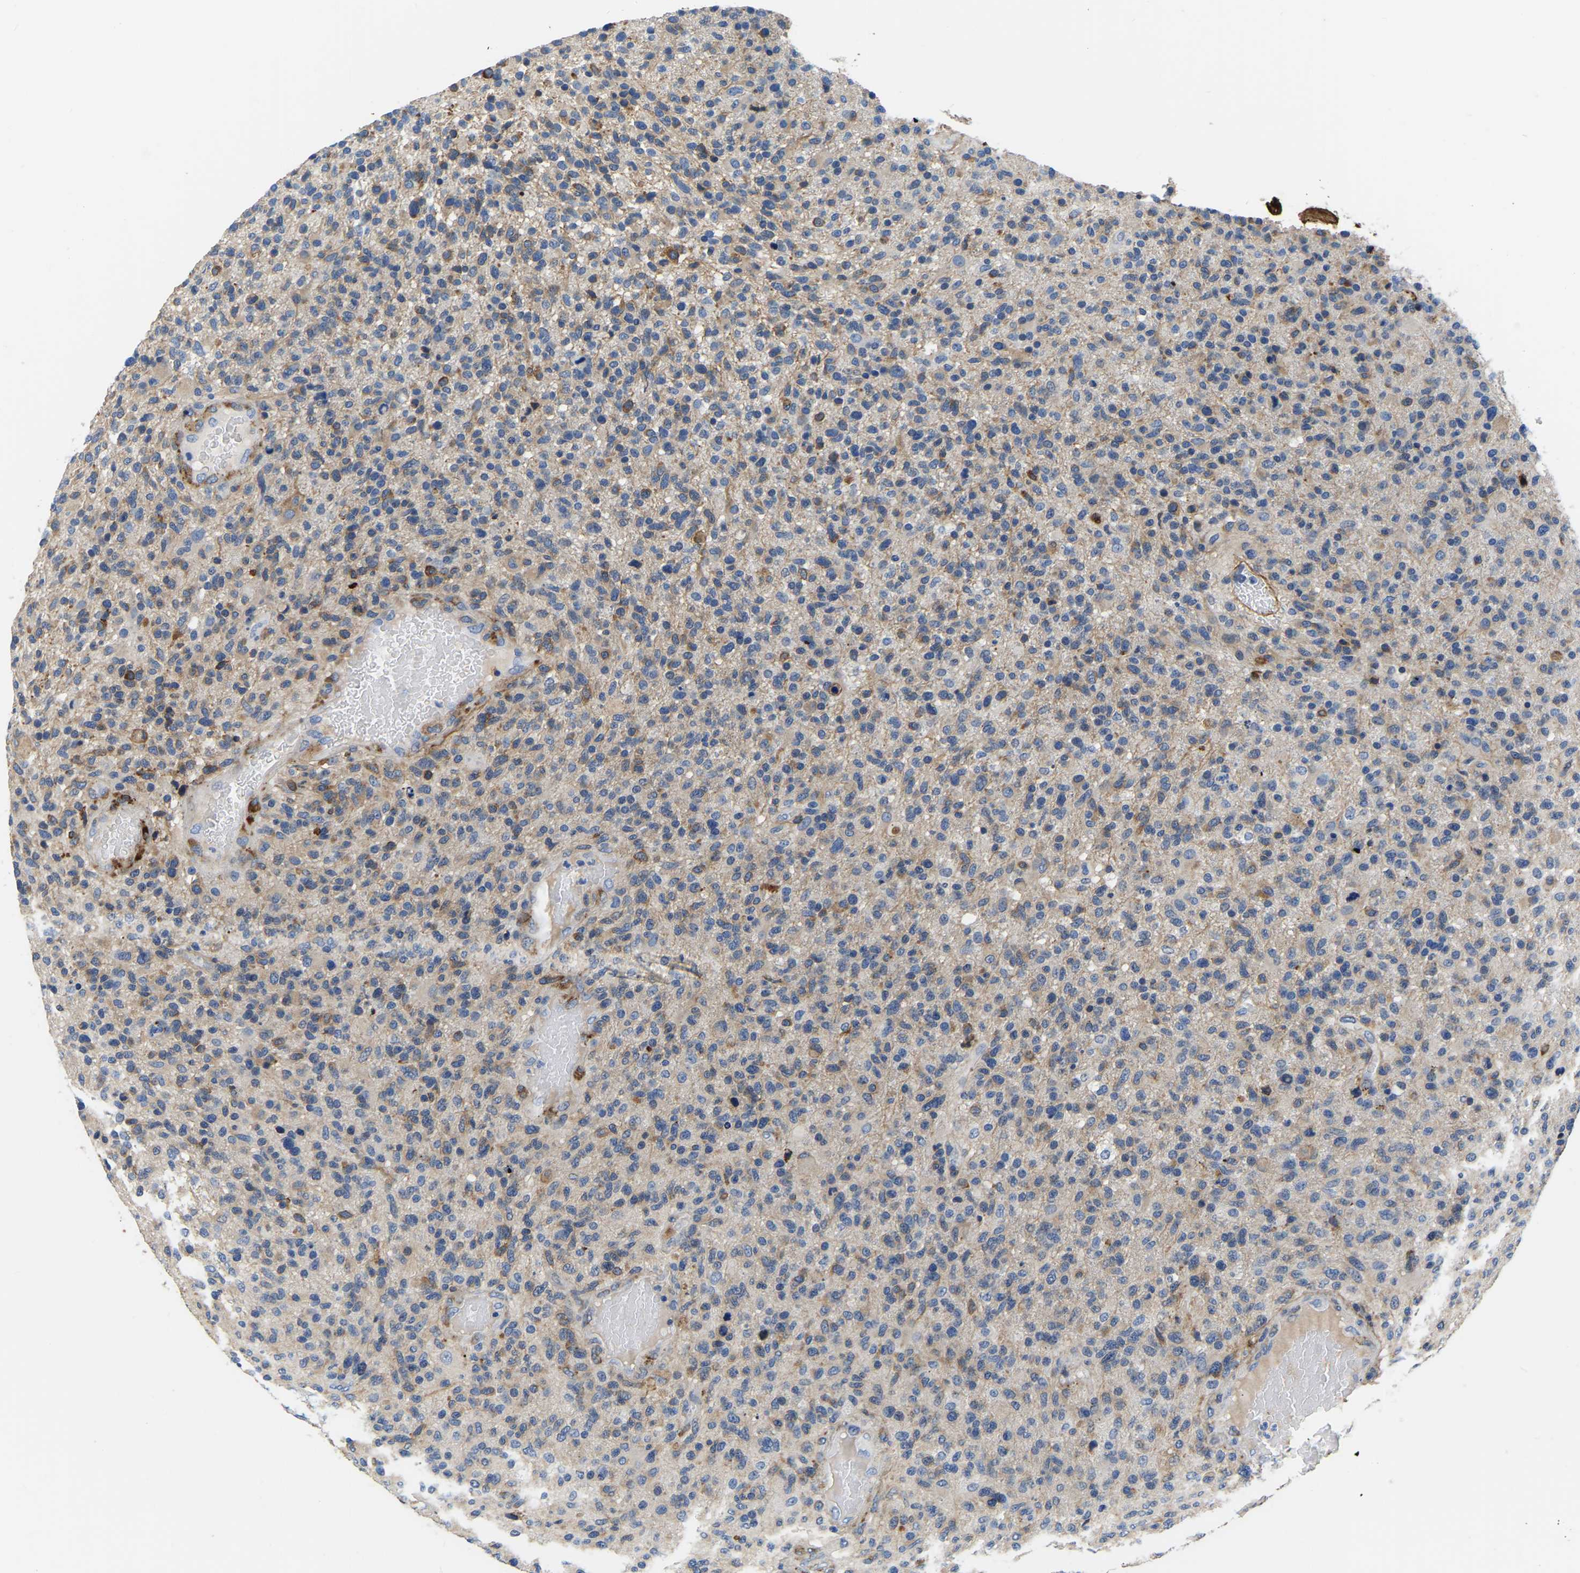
{"staining": {"intensity": "weak", "quantity": "25%-75%", "location": "cytoplasmic/membranous"}, "tissue": "glioma", "cell_type": "Tumor cells", "image_type": "cancer", "snomed": [{"axis": "morphology", "description": "Glioma, malignant, High grade"}, {"axis": "topography", "description": "Brain"}], "caption": "Glioma stained with a brown dye shows weak cytoplasmic/membranous positive expression in approximately 25%-75% of tumor cells.", "gene": "COL6A1", "patient": {"sex": "male", "age": 72}}